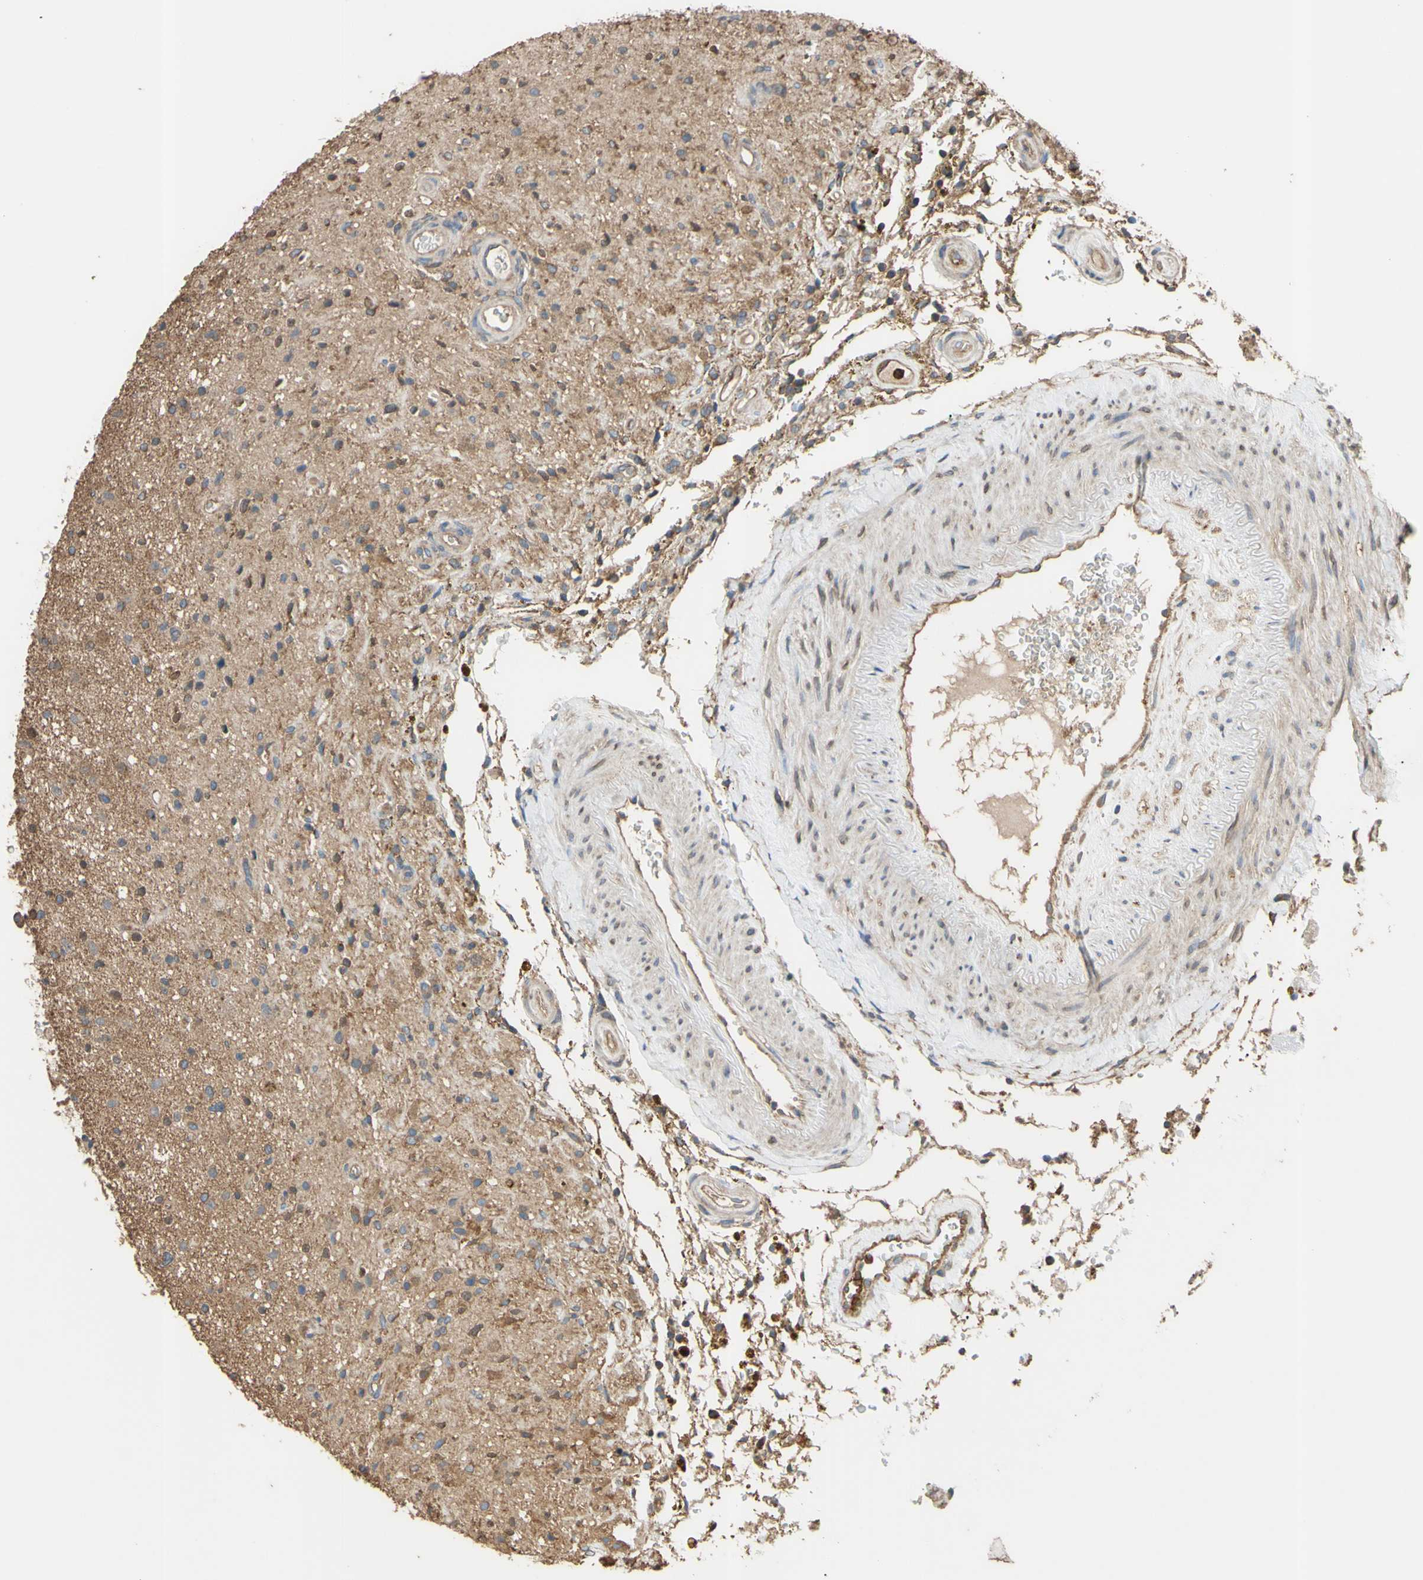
{"staining": {"intensity": "moderate", "quantity": "<25%", "location": "cytoplasmic/membranous"}, "tissue": "glioma", "cell_type": "Tumor cells", "image_type": "cancer", "snomed": [{"axis": "morphology", "description": "Glioma, malignant, High grade"}, {"axis": "topography", "description": "Brain"}], "caption": "Immunohistochemistry (DAB (3,3'-diaminobenzidine)) staining of glioma exhibits moderate cytoplasmic/membranous protein staining in about <25% of tumor cells.", "gene": "CTTN", "patient": {"sex": "male", "age": 33}}